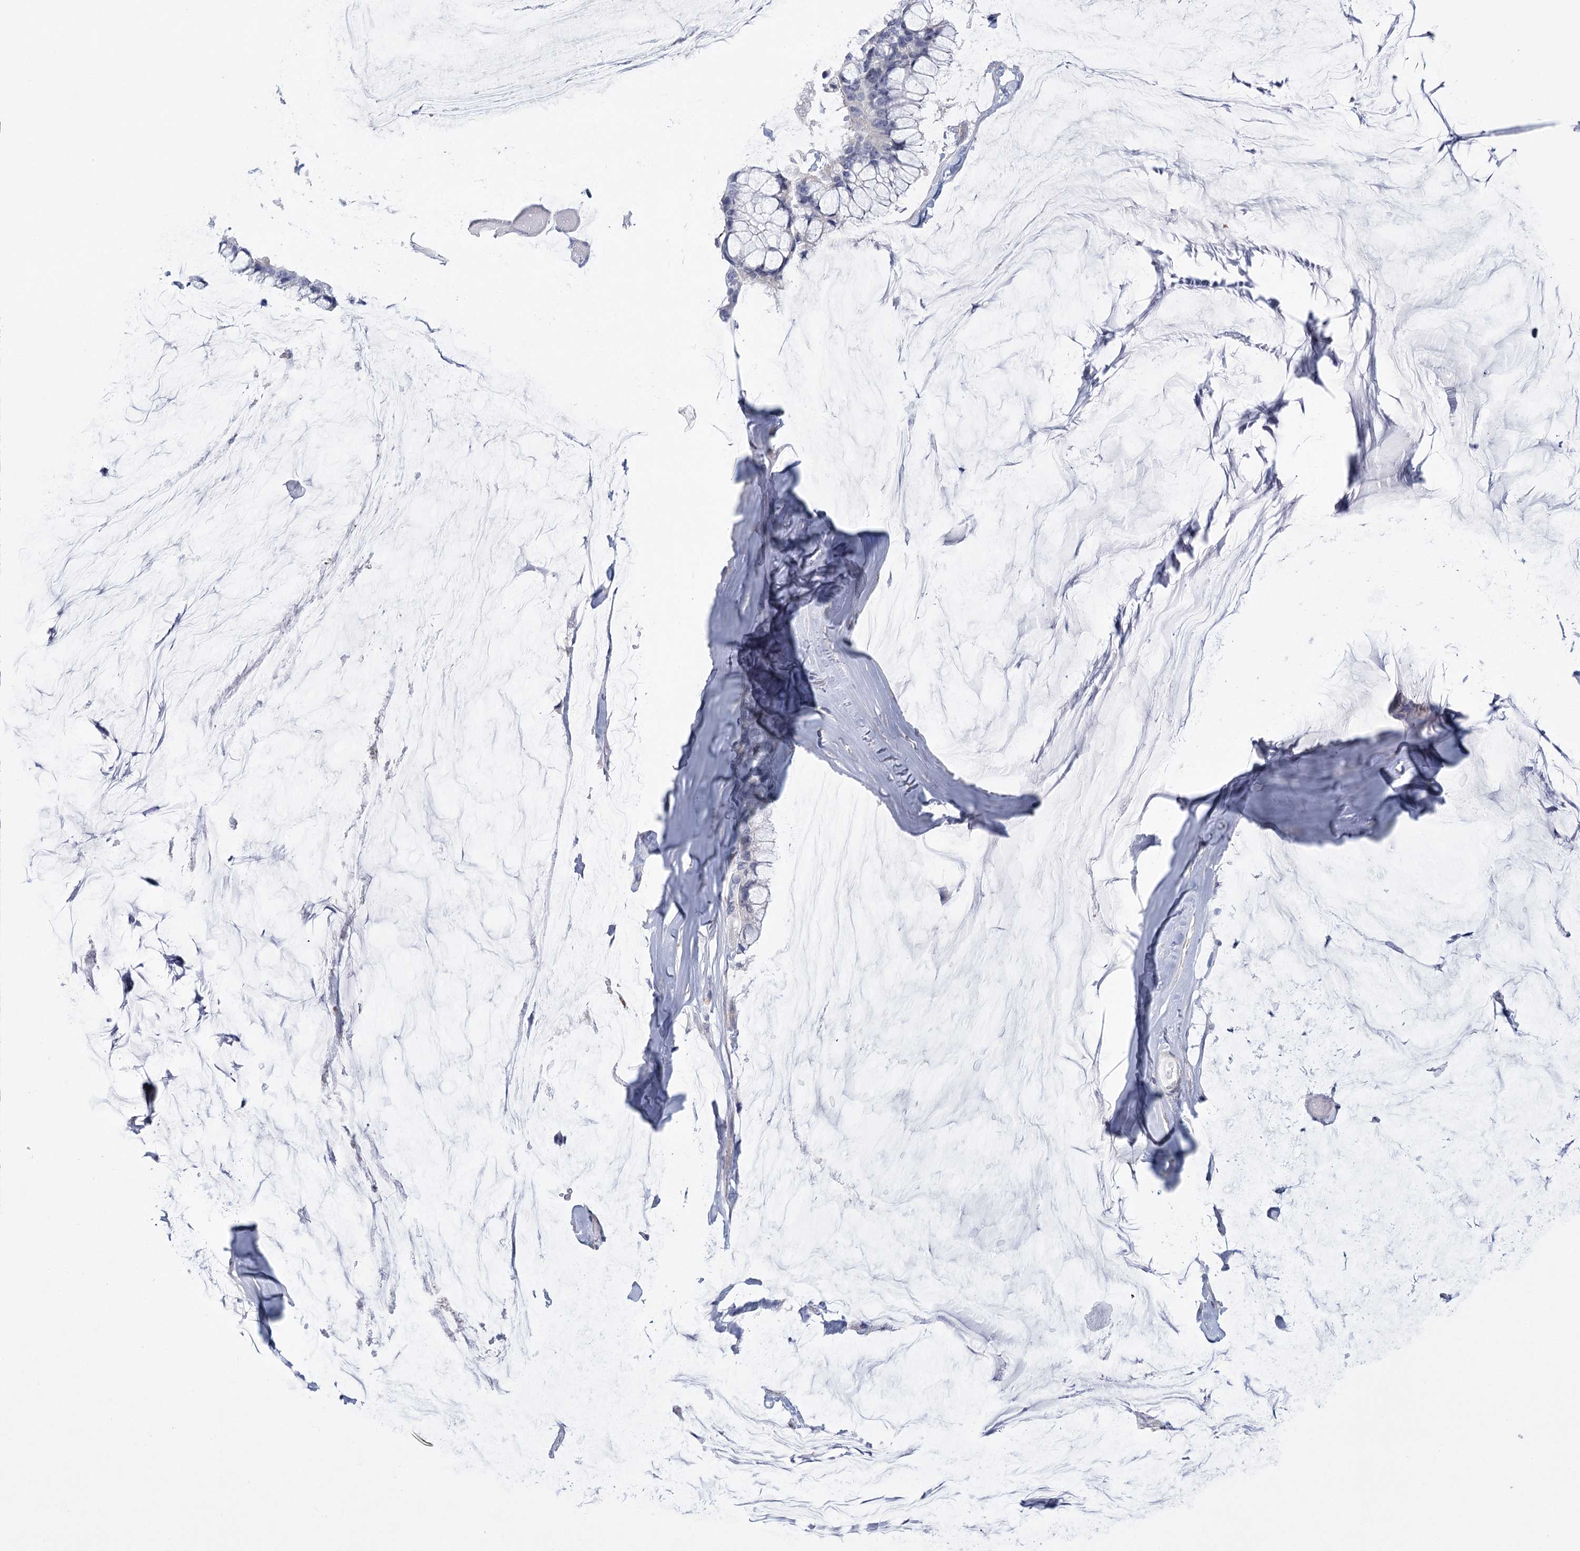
{"staining": {"intensity": "negative", "quantity": "none", "location": "none"}, "tissue": "ovarian cancer", "cell_type": "Tumor cells", "image_type": "cancer", "snomed": [{"axis": "morphology", "description": "Cystadenocarcinoma, mucinous, NOS"}, {"axis": "topography", "description": "Ovary"}], "caption": "The immunohistochemistry (IHC) micrograph has no significant expression in tumor cells of ovarian mucinous cystadenocarcinoma tissue.", "gene": "FAM76B", "patient": {"sex": "female", "age": 39}}